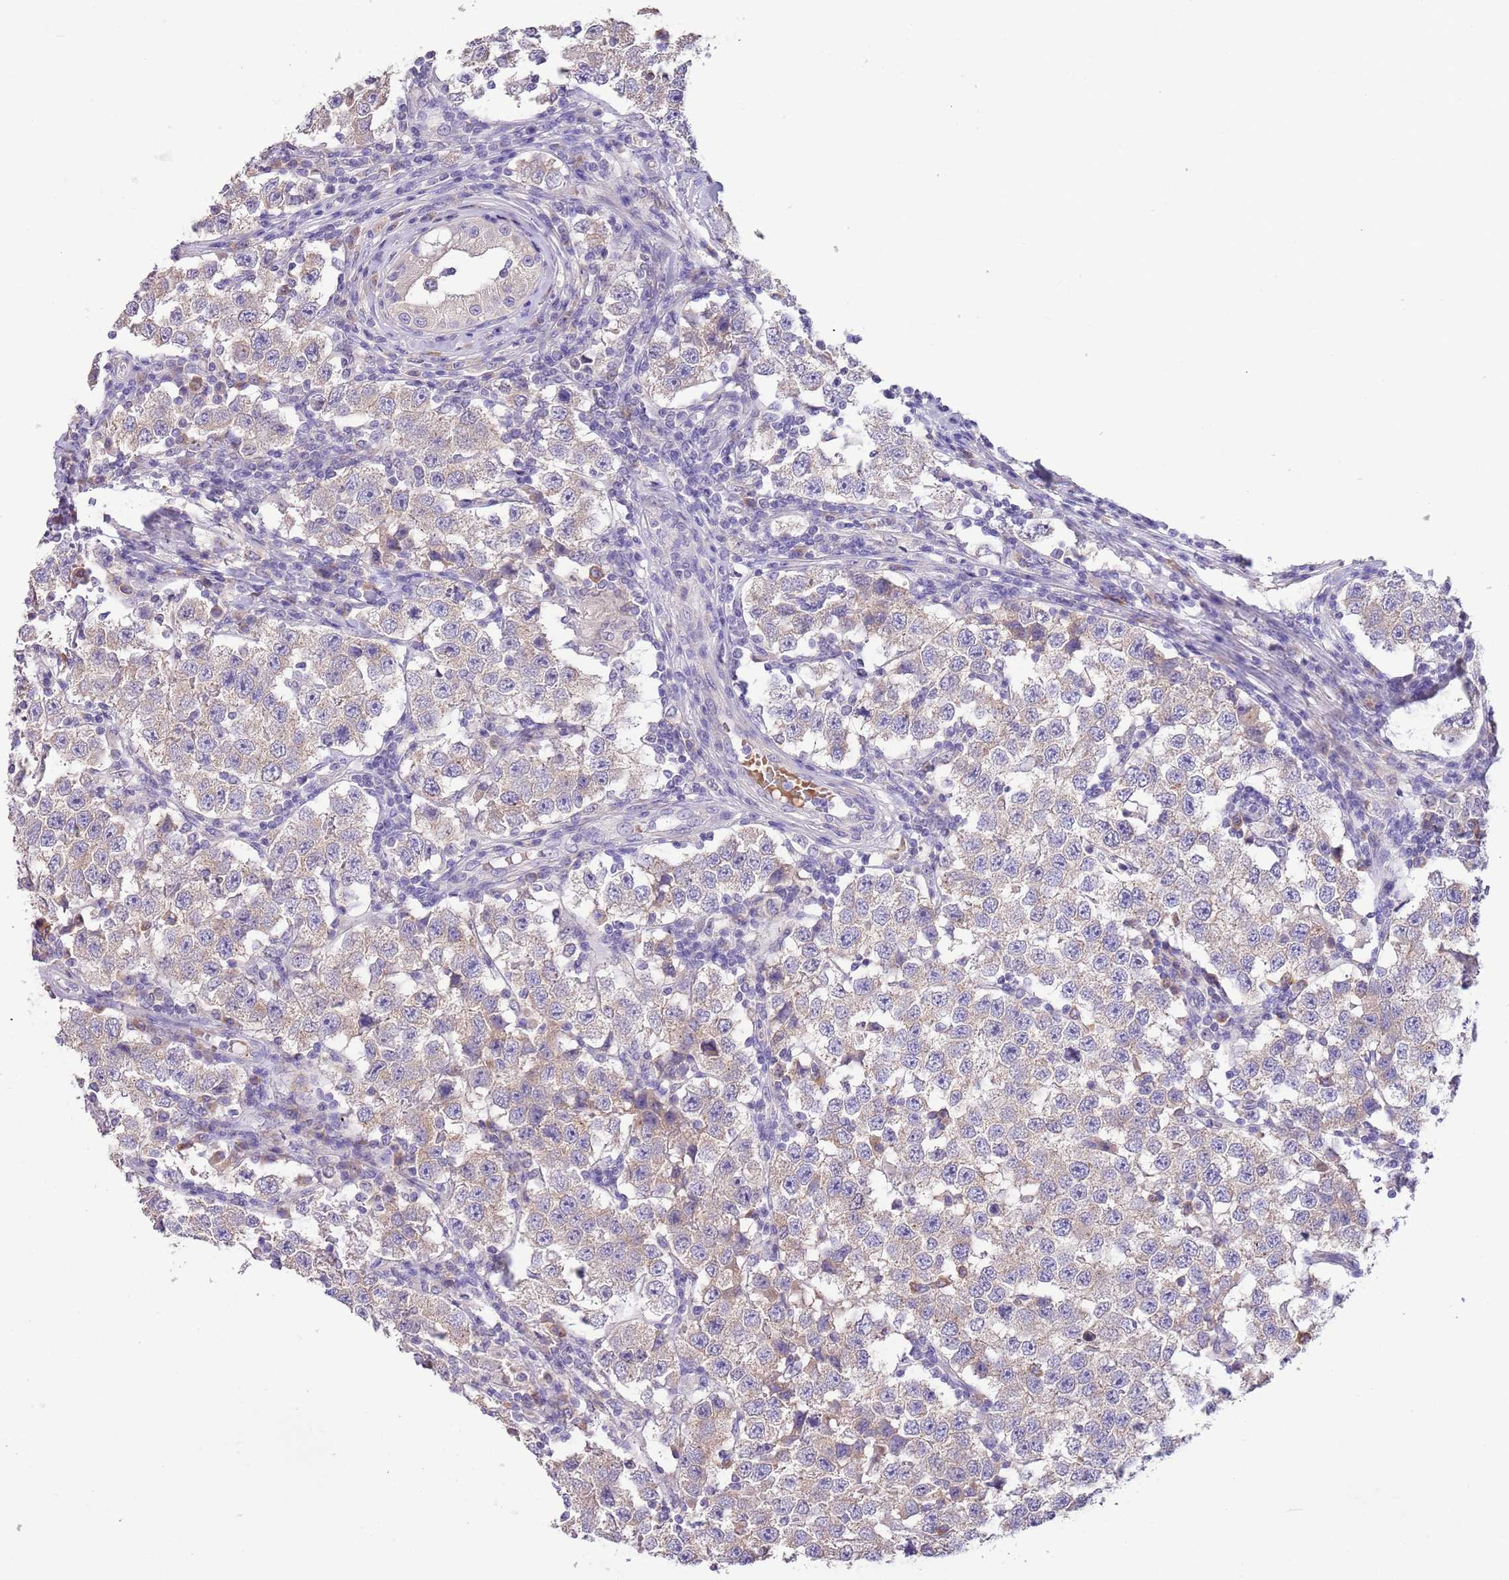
{"staining": {"intensity": "negative", "quantity": "none", "location": "none"}, "tissue": "testis cancer", "cell_type": "Tumor cells", "image_type": "cancer", "snomed": [{"axis": "morphology", "description": "Seminoma, NOS"}, {"axis": "topography", "description": "Testis"}], "caption": "Immunohistochemistry of human testis seminoma demonstrates no expression in tumor cells. (Brightfield microscopy of DAB (3,3'-diaminobenzidine) immunohistochemistry at high magnification).", "gene": "ZNF658", "patient": {"sex": "male", "age": 34}}